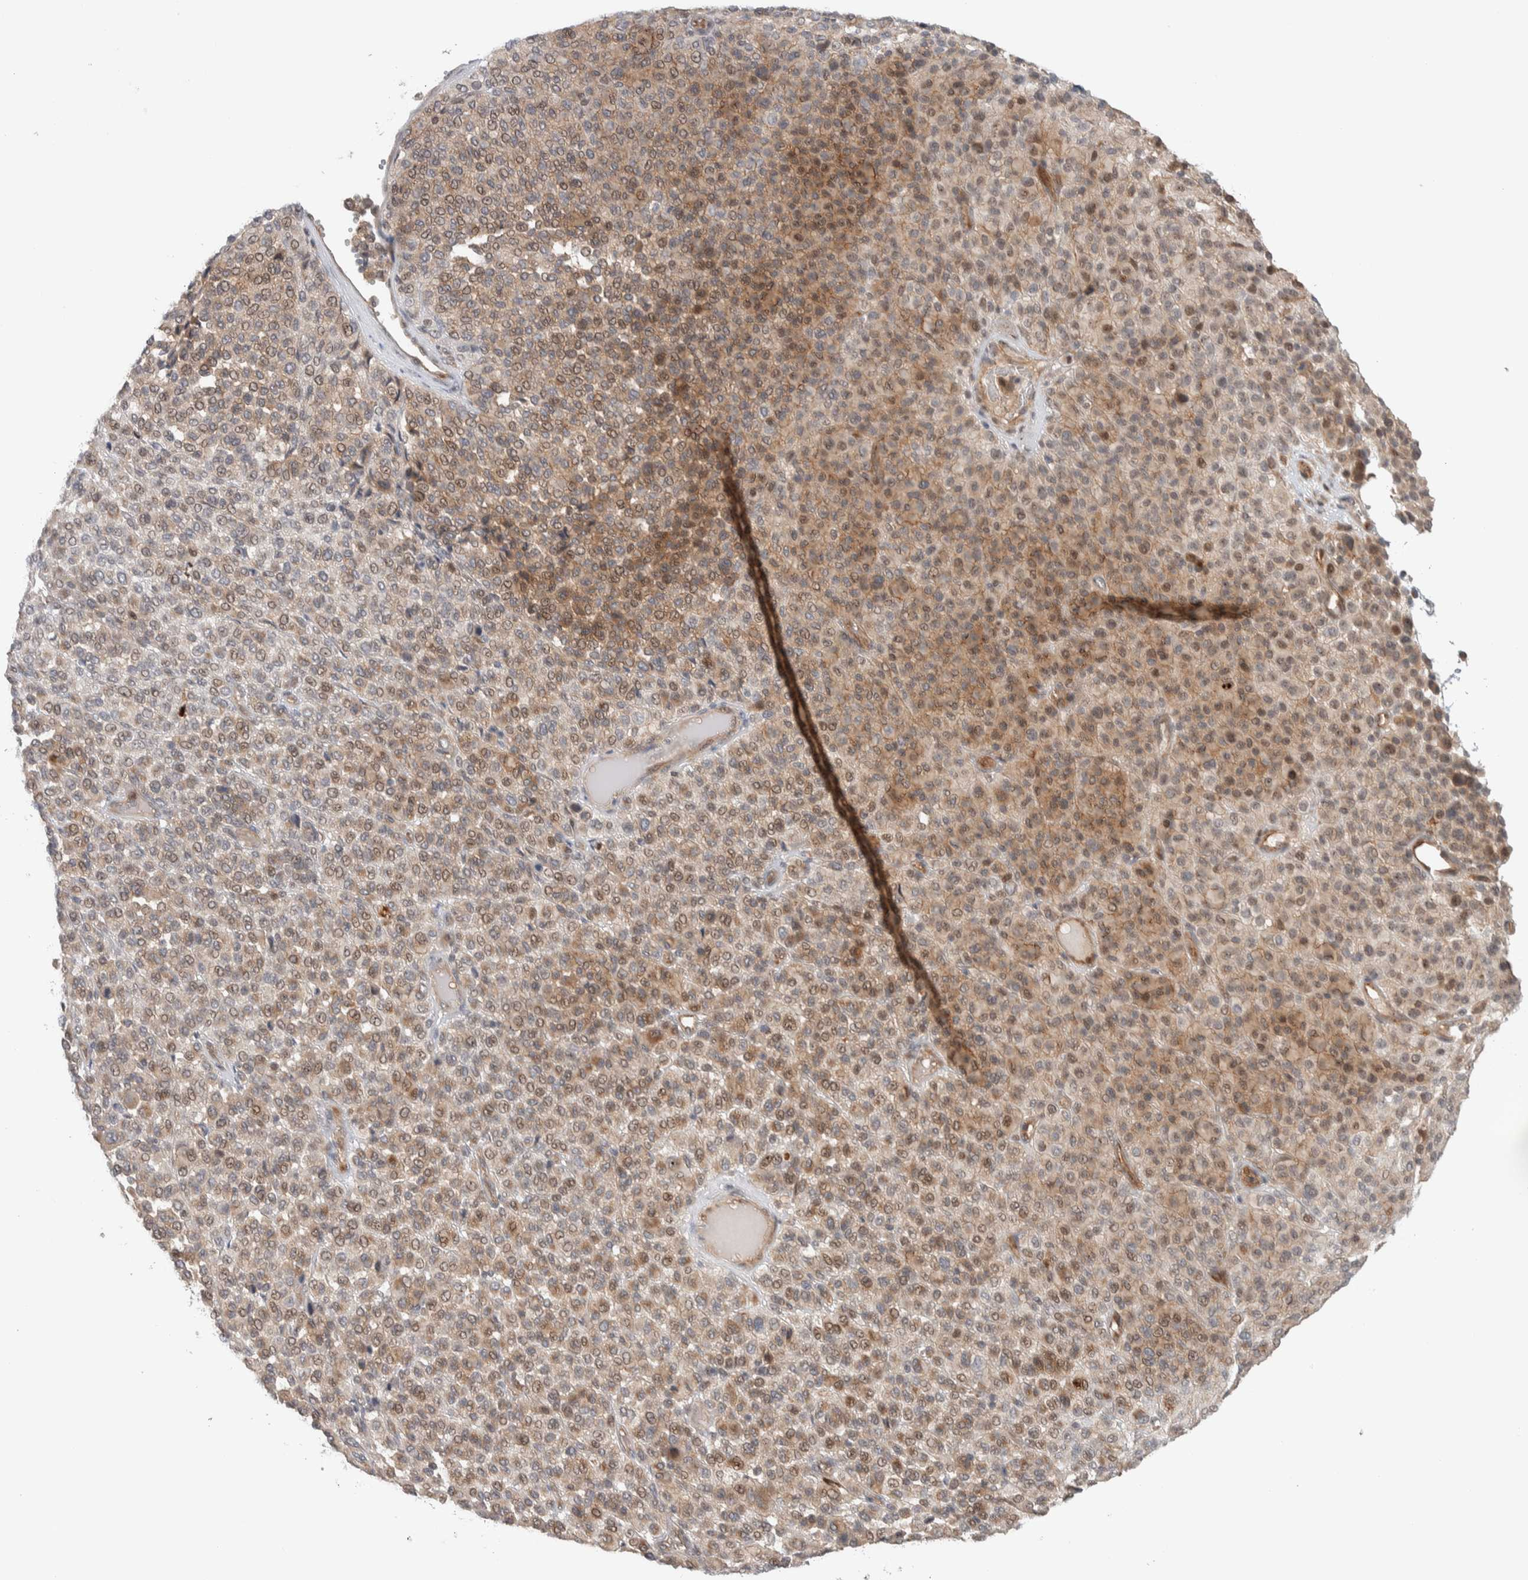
{"staining": {"intensity": "moderate", "quantity": ">75%", "location": "cytoplasmic/membranous,nuclear"}, "tissue": "melanoma", "cell_type": "Tumor cells", "image_type": "cancer", "snomed": [{"axis": "morphology", "description": "Malignant melanoma, Metastatic site"}, {"axis": "topography", "description": "Pancreas"}], "caption": "IHC micrograph of neoplastic tissue: human melanoma stained using IHC shows medium levels of moderate protein expression localized specifically in the cytoplasmic/membranous and nuclear of tumor cells, appearing as a cytoplasmic/membranous and nuclear brown color.", "gene": "DEPTOR", "patient": {"sex": "female", "age": 30}}